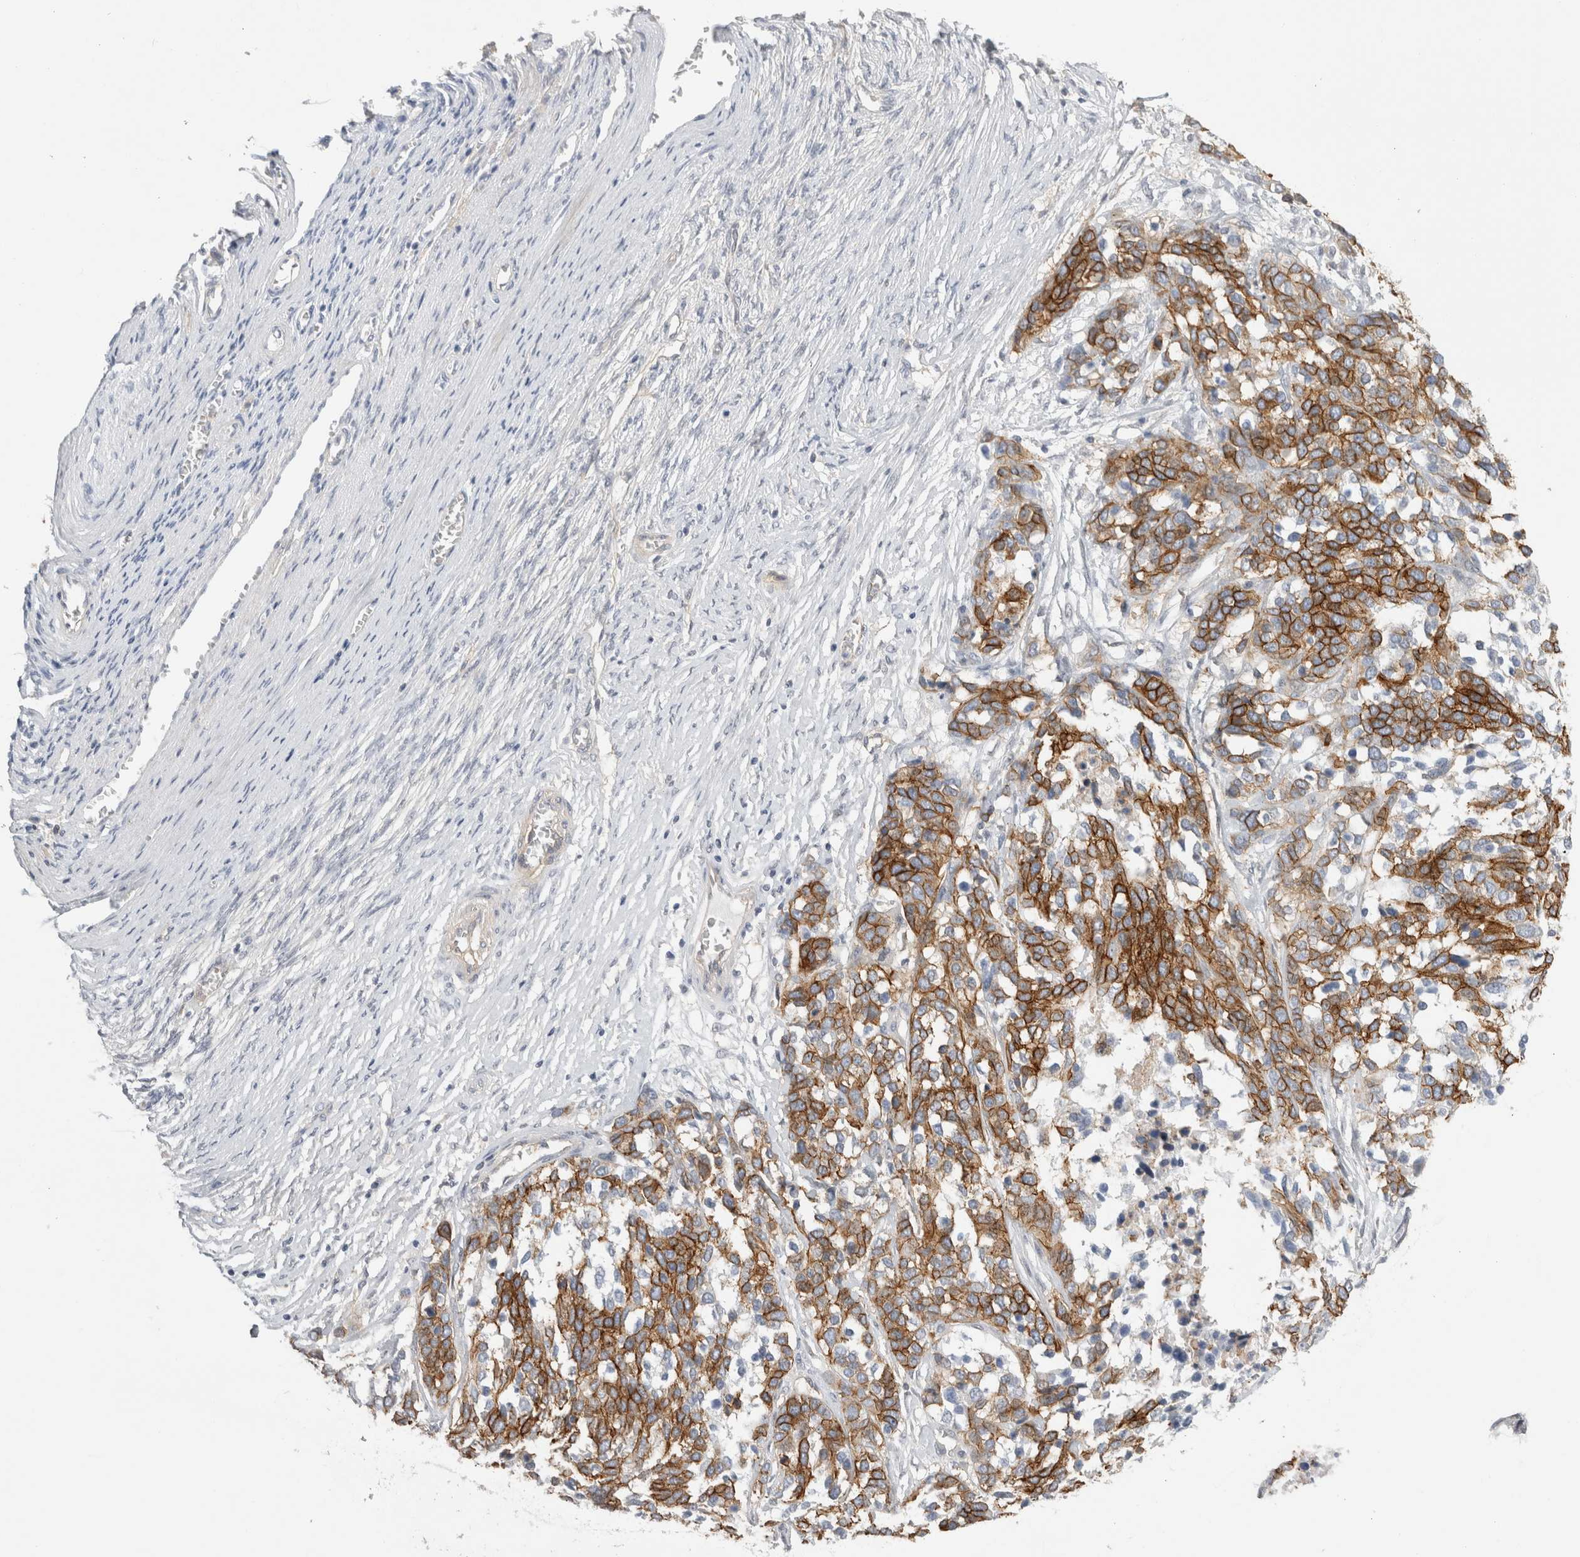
{"staining": {"intensity": "moderate", "quantity": ">75%", "location": "cytoplasmic/membranous"}, "tissue": "ovarian cancer", "cell_type": "Tumor cells", "image_type": "cancer", "snomed": [{"axis": "morphology", "description": "Cystadenocarcinoma, serous, NOS"}, {"axis": "topography", "description": "Ovary"}], "caption": "An immunohistochemistry (IHC) micrograph of tumor tissue is shown. Protein staining in brown highlights moderate cytoplasmic/membranous positivity in ovarian serous cystadenocarcinoma within tumor cells.", "gene": "VANGL1", "patient": {"sex": "female", "age": 44}}